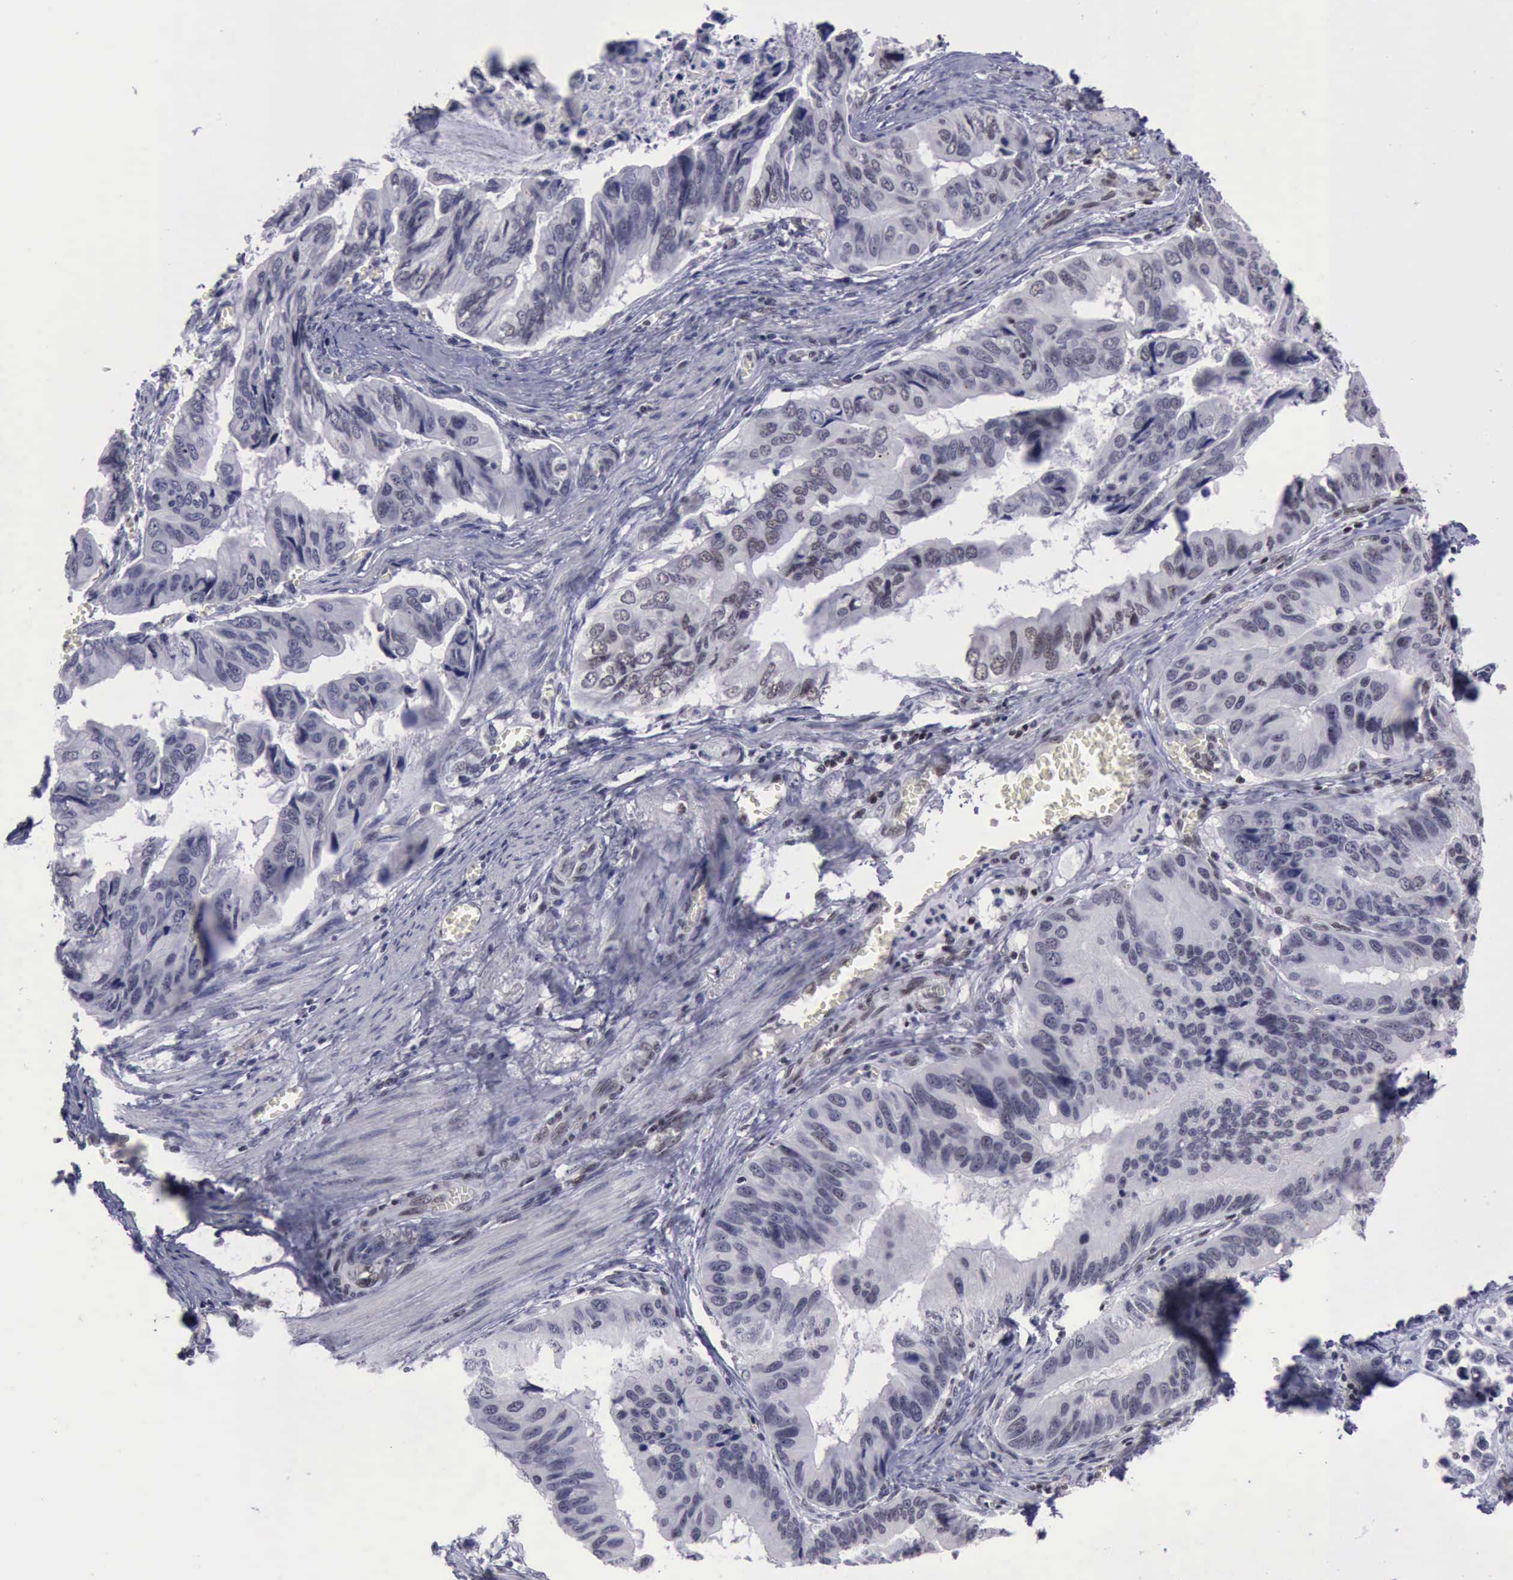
{"staining": {"intensity": "weak", "quantity": "<25%", "location": "nuclear"}, "tissue": "stomach cancer", "cell_type": "Tumor cells", "image_type": "cancer", "snomed": [{"axis": "morphology", "description": "Adenocarcinoma, NOS"}, {"axis": "topography", "description": "Stomach, upper"}], "caption": "Human stomach cancer stained for a protein using immunohistochemistry exhibits no positivity in tumor cells.", "gene": "YY1", "patient": {"sex": "male", "age": 80}}